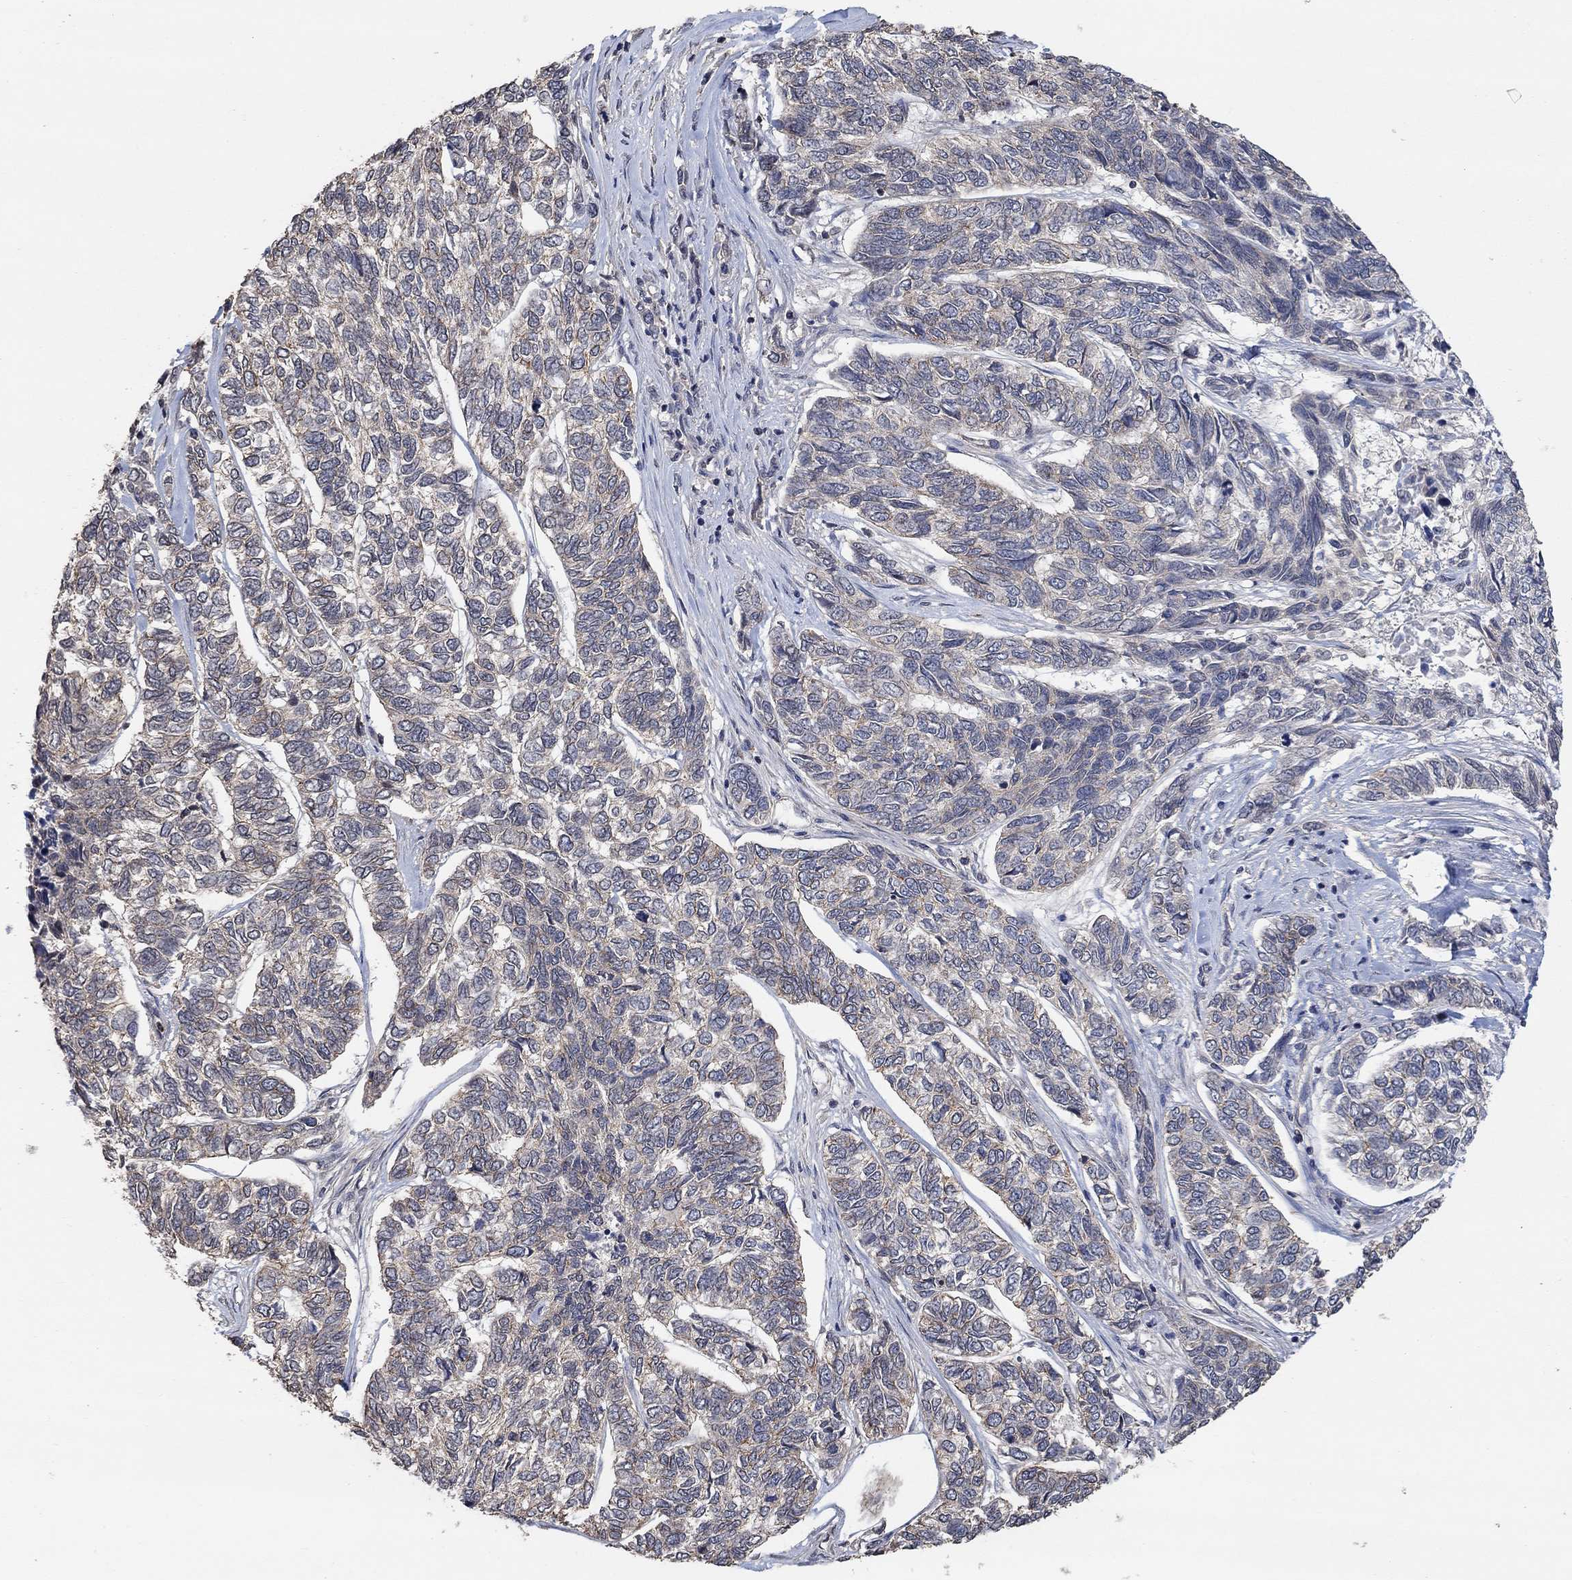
{"staining": {"intensity": "weak", "quantity": "<25%", "location": "cytoplasmic/membranous"}, "tissue": "skin cancer", "cell_type": "Tumor cells", "image_type": "cancer", "snomed": [{"axis": "morphology", "description": "Basal cell carcinoma"}, {"axis": "topography", "description": "Skin"}], "caption": "Basal cell carcinoma (skin) stained for a protein using immunohistochemistry (IHC) reveals no staining tumor cells.", "gene": "UNC5B", "patient": {"sex": "female", "age": 65}}